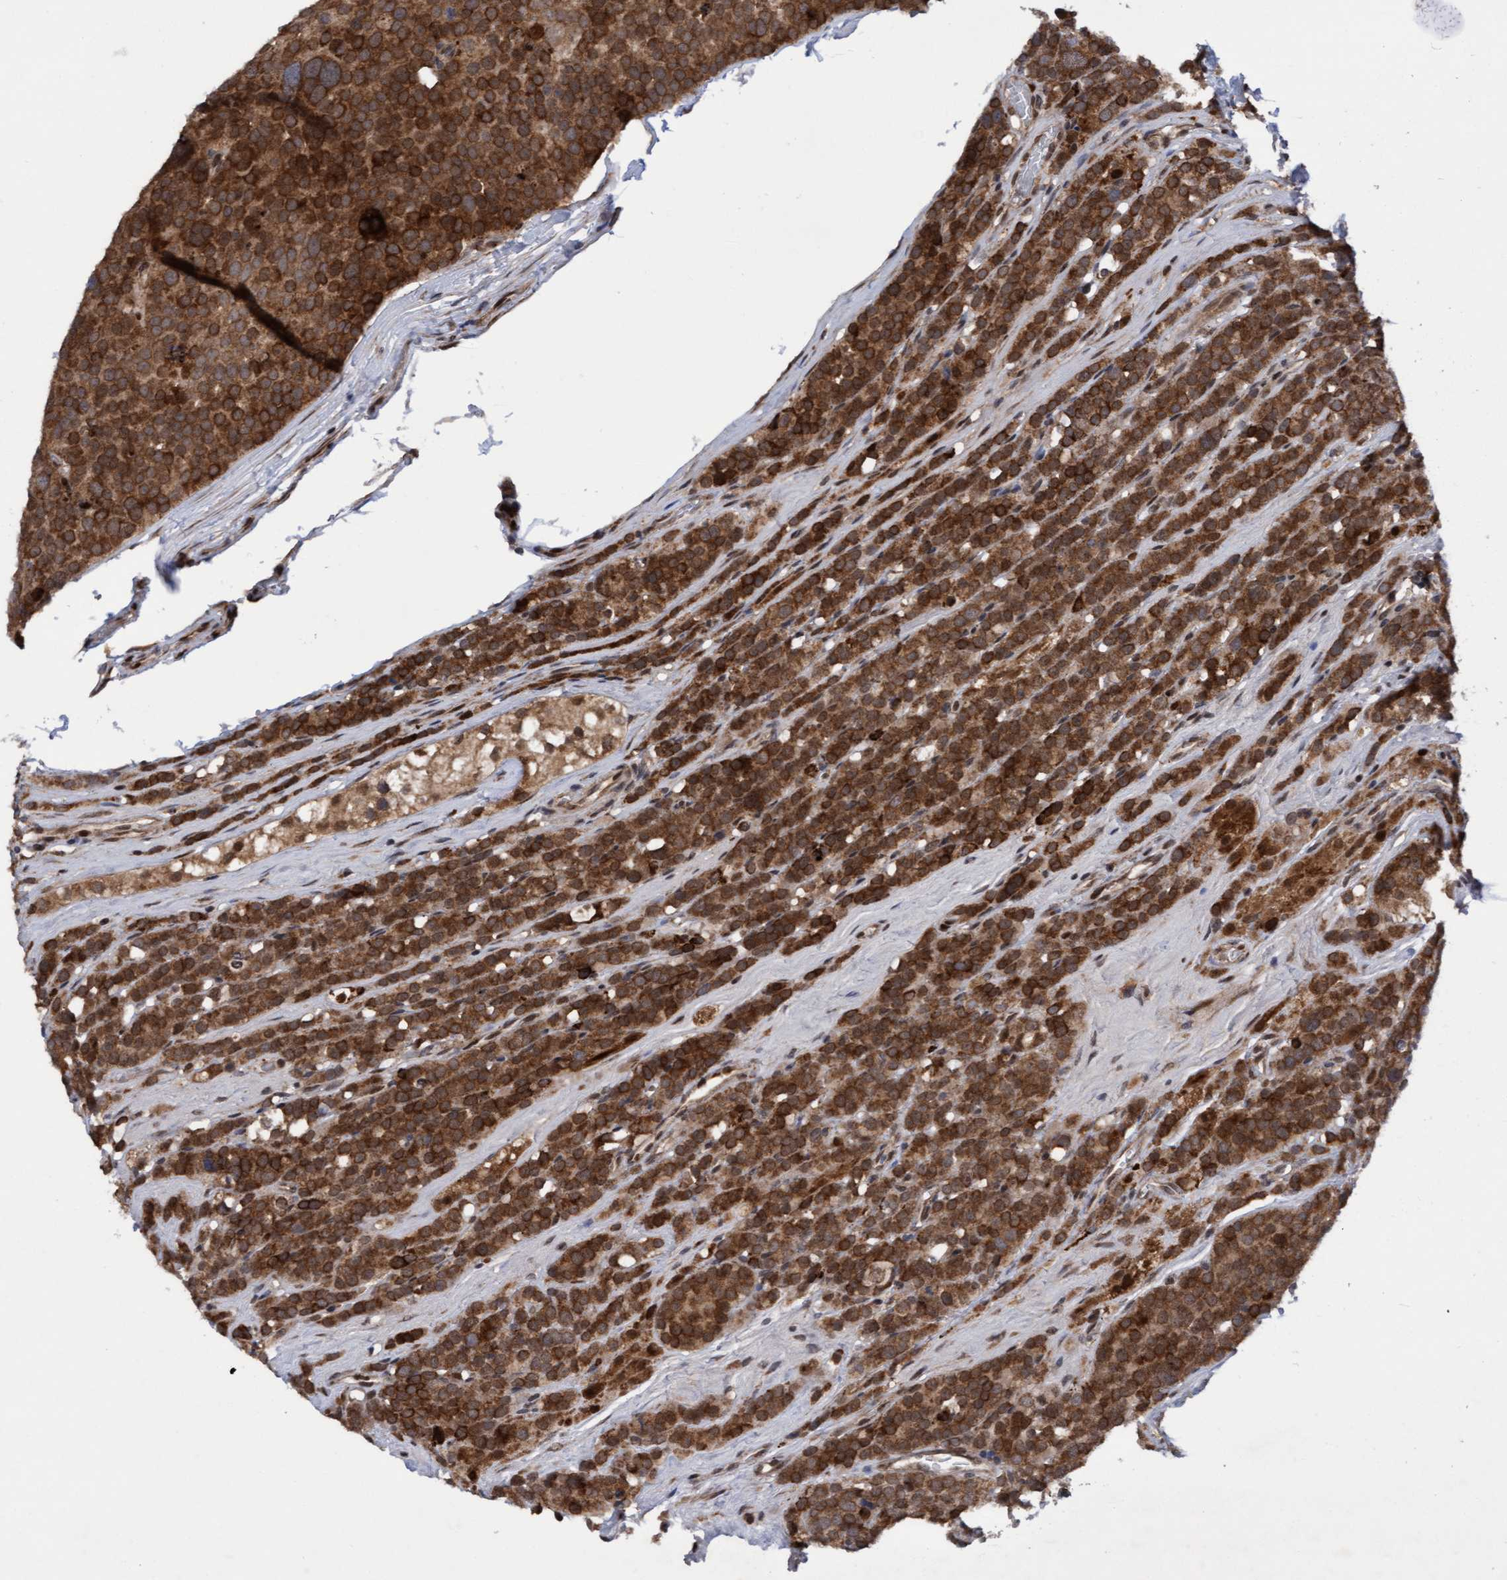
{"staining": {"intensity": "strong", "quantity": ">75%", "location": "cytoplasmic/membranous"}, "tissue": "testis cancer", "cell_type": "Tumor cells", "image_type": "cancer", "snomed": [{"axis": "morphology", "description": "Seminoma, NOS"}, {"axis": "topography", "description": "Testis"}], "caption": "This histopathology image reveals immunohistochemistry (IHC) staining of testis cancer, with high strong cytoplasmic/membranous staining in about >75% of tumor cells.", "gene": "TANC2", "patient": {"sex": "male", "age": 71}}